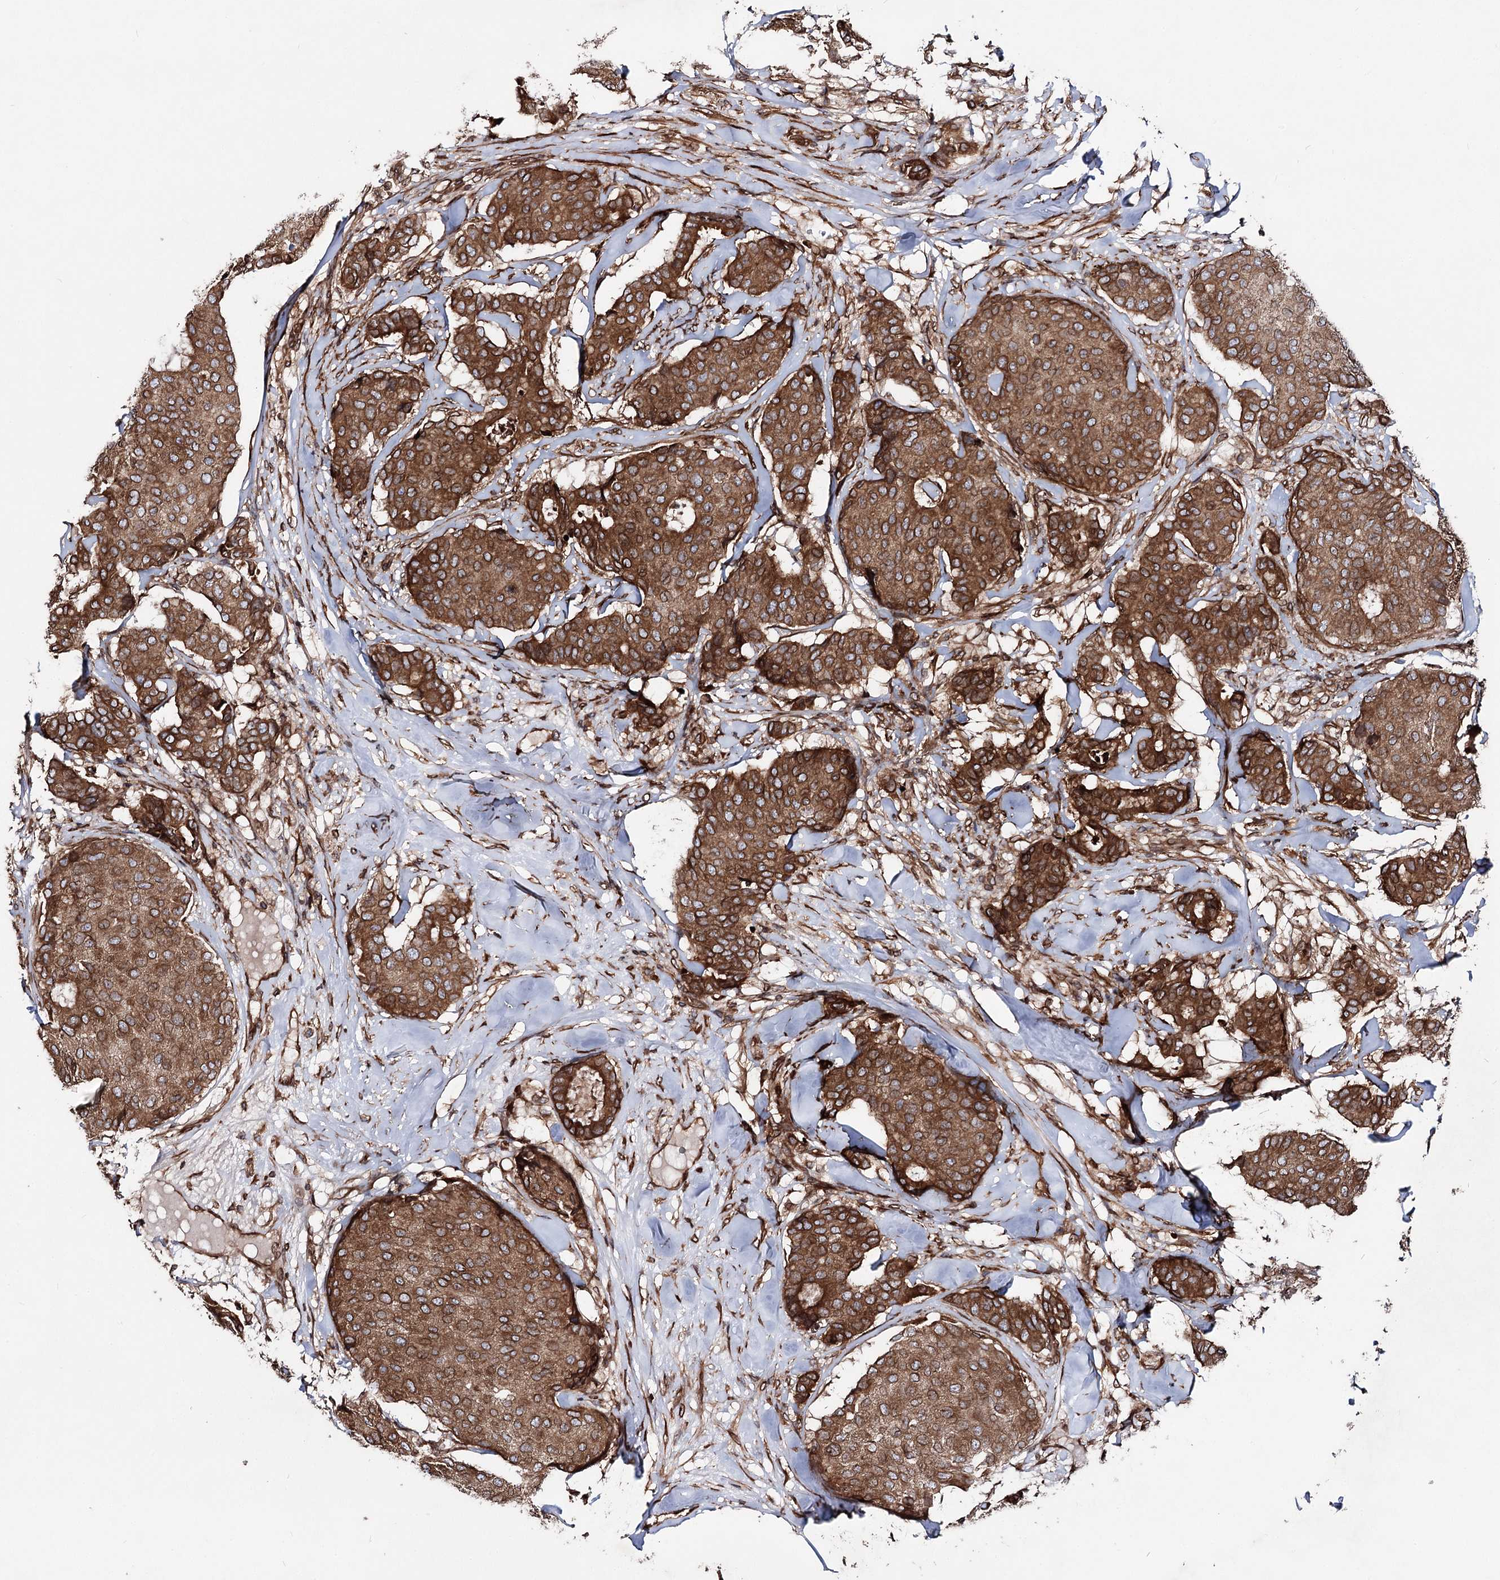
{"staining": {"intensity": "strong", "quantity": ">75%", "location": "cytoplasmic/membranous"}, "tissue": "breast cancer", "cell_type": "Tumor cells", "image_type": "cancer", "snomed": [{"axis": "morphology", "description": "Duct carcinoma"}, {"axis": "topography", "description": "Breast"}], "caption": "The histopathology image shows staining of infiltrating ductal carcinoma (breast), revealing strong cytoplasmic/membranous protein positivity (brown color) within tumor cells.", "gene": "FGFR1OP2", "patient": {"sex": "female", "age": 75}}